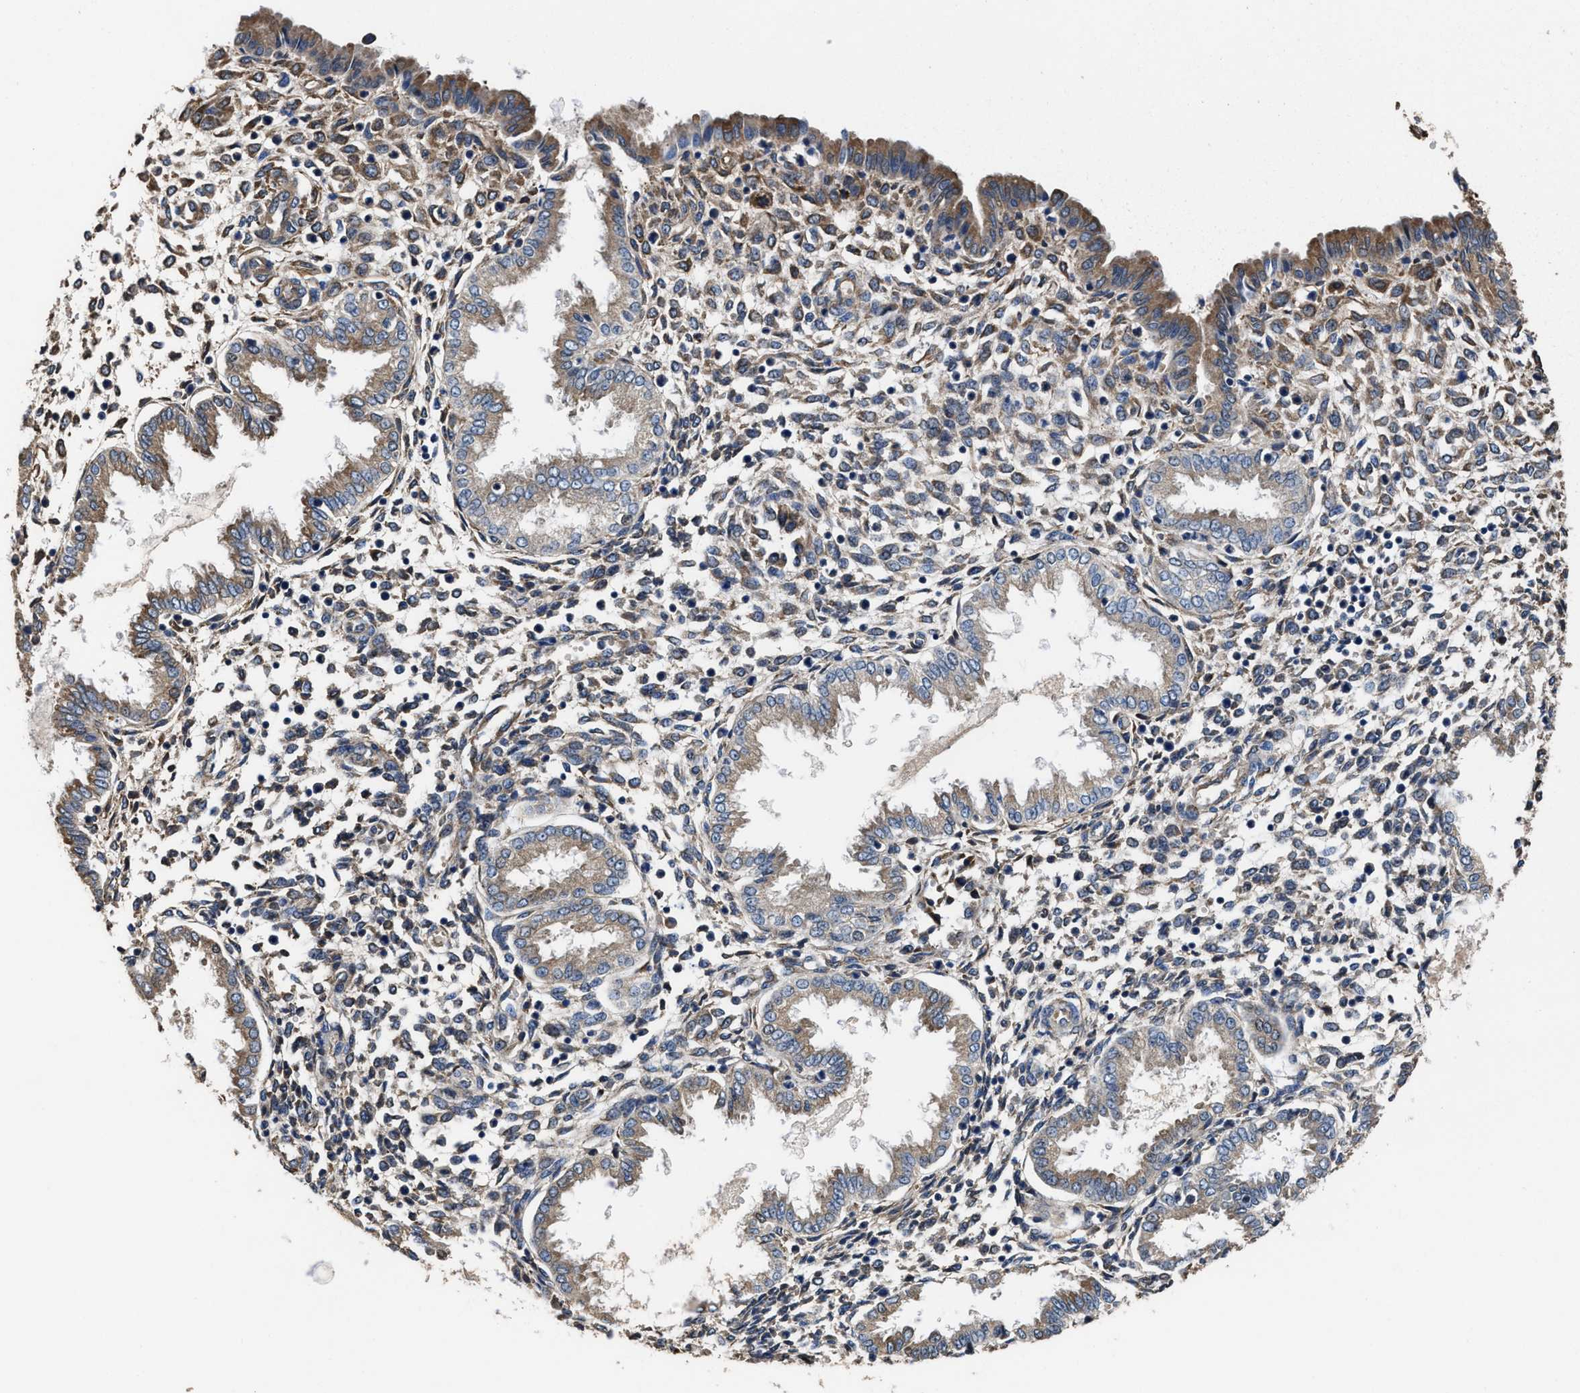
{"staining": {"intensity": "weak", "quantity": "25%-75%", "location": "cytoplasmic/membranous"}, "tissue": "endometrium", "cell_type": "Cells in endometrial stroma", "image_type": "normal", "snomed": [{"axis": "morphology", "description": "Normal tissue, NOS"}, {"axis": "topography", "description": "Endometrium"}], "caption": "The photomicrograph shows staining of unremarkable endometrium, revealing weak cytoplasmic/membranous protein staining (brown color) within cells in endometrial stroma.", "gene": "IDNK", "patient": {"sex": "female", "age": 33}}